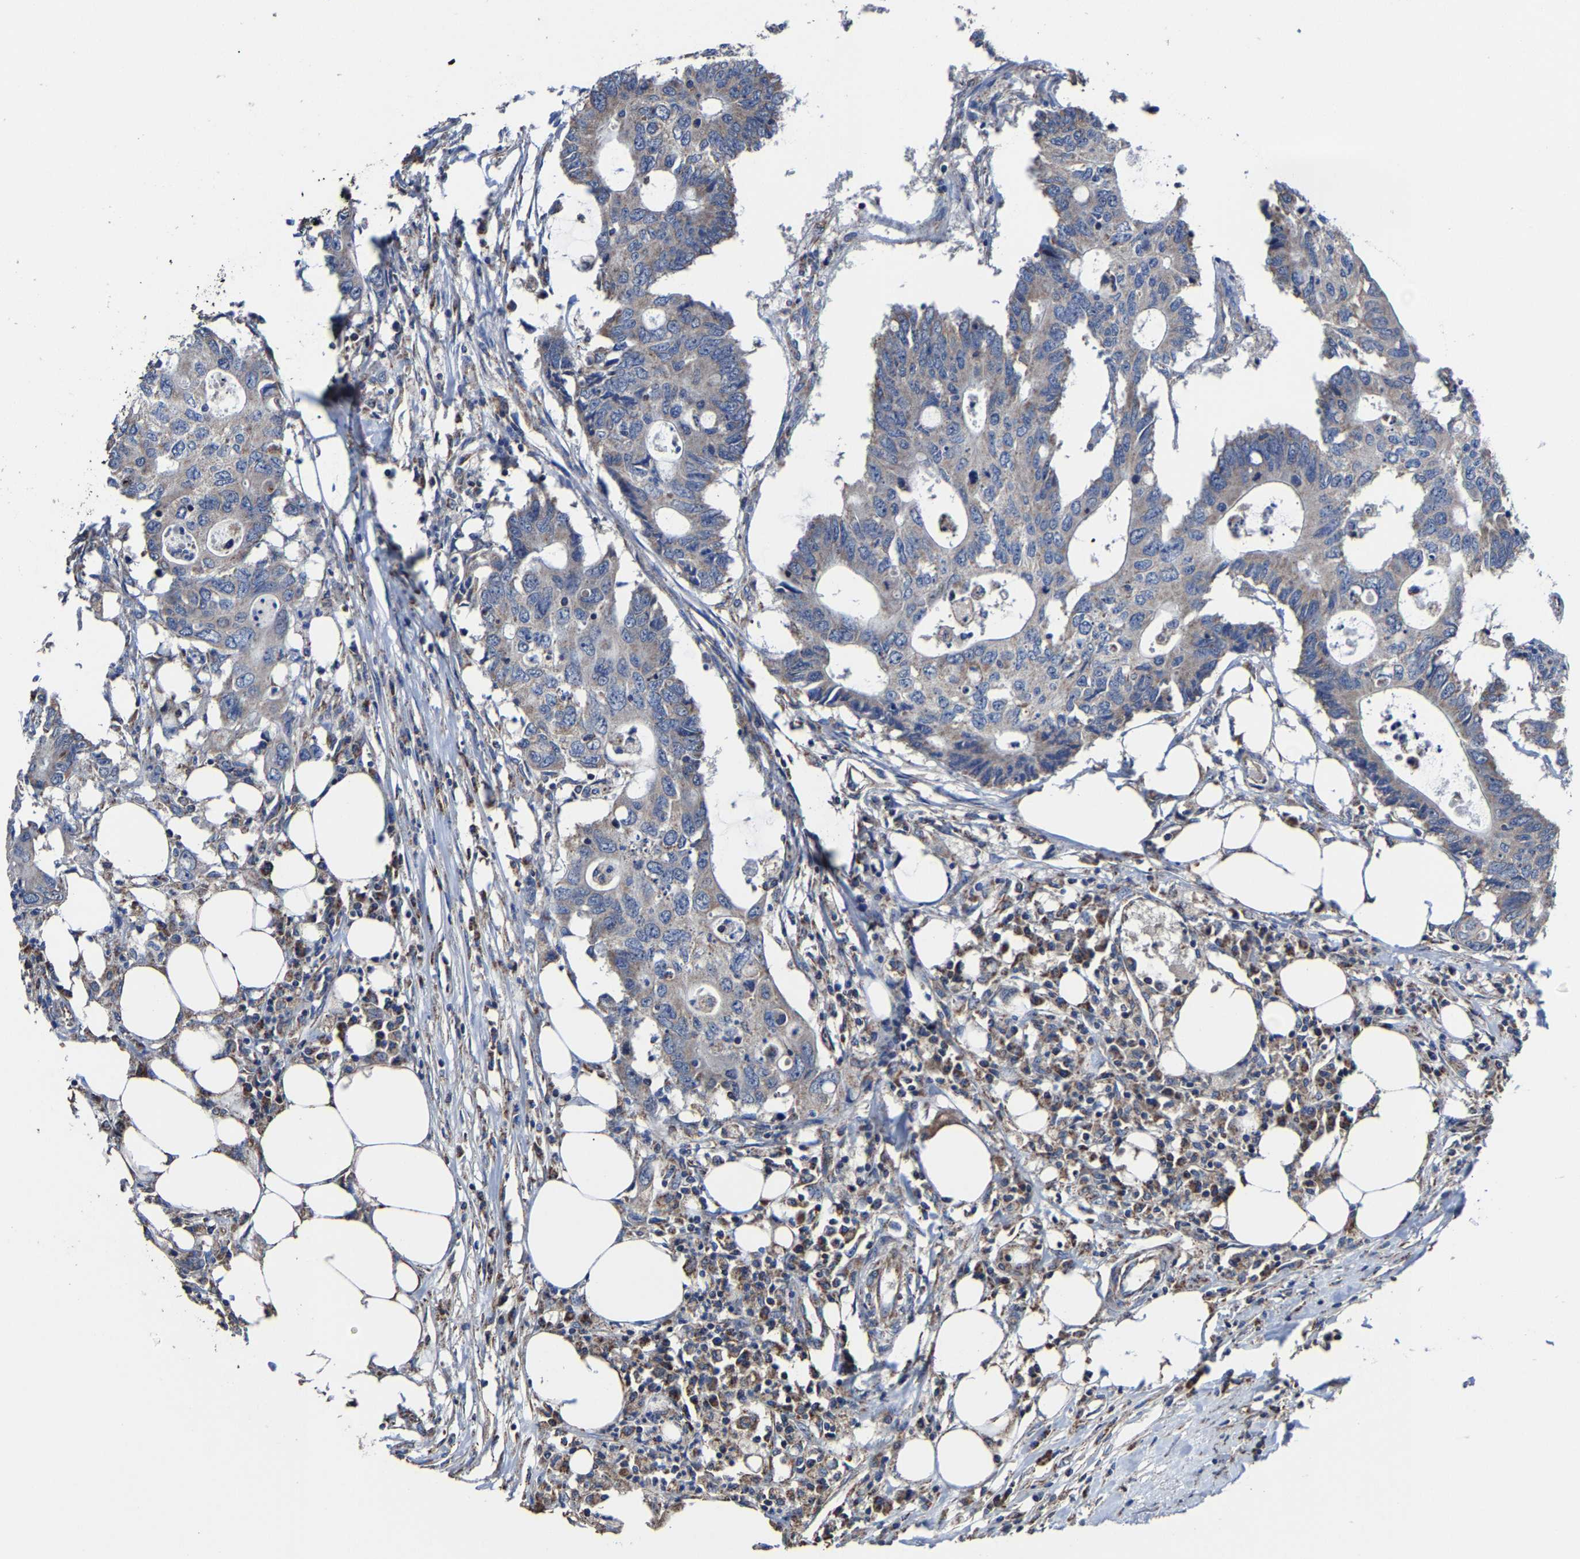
{"staining": {"intensity": "weak", "quantity": "25%-75%", "location": "cytoplasmic/membranous"}, "tissue": "colorectal cancer", "cell_type": "Tumor cells", "image_type": "cancer", "snomed": [{"axis": "morphology", "description": "Adenocarcinoma, NOS"}, {"axis": "topography", "description": "Colon"}], "caption": "Colorectal cancer (adenocarcinoma) was stained to show a protein in brown. There is low levels of weak cytoplasmic/membranous expression in about 25%-75% of tumor cells. (brown staining indicates protein expression, while blue staining denotes nuclei).", "gene": "ZCCHC7", "patient": {"sex": "male", "age": 71}}